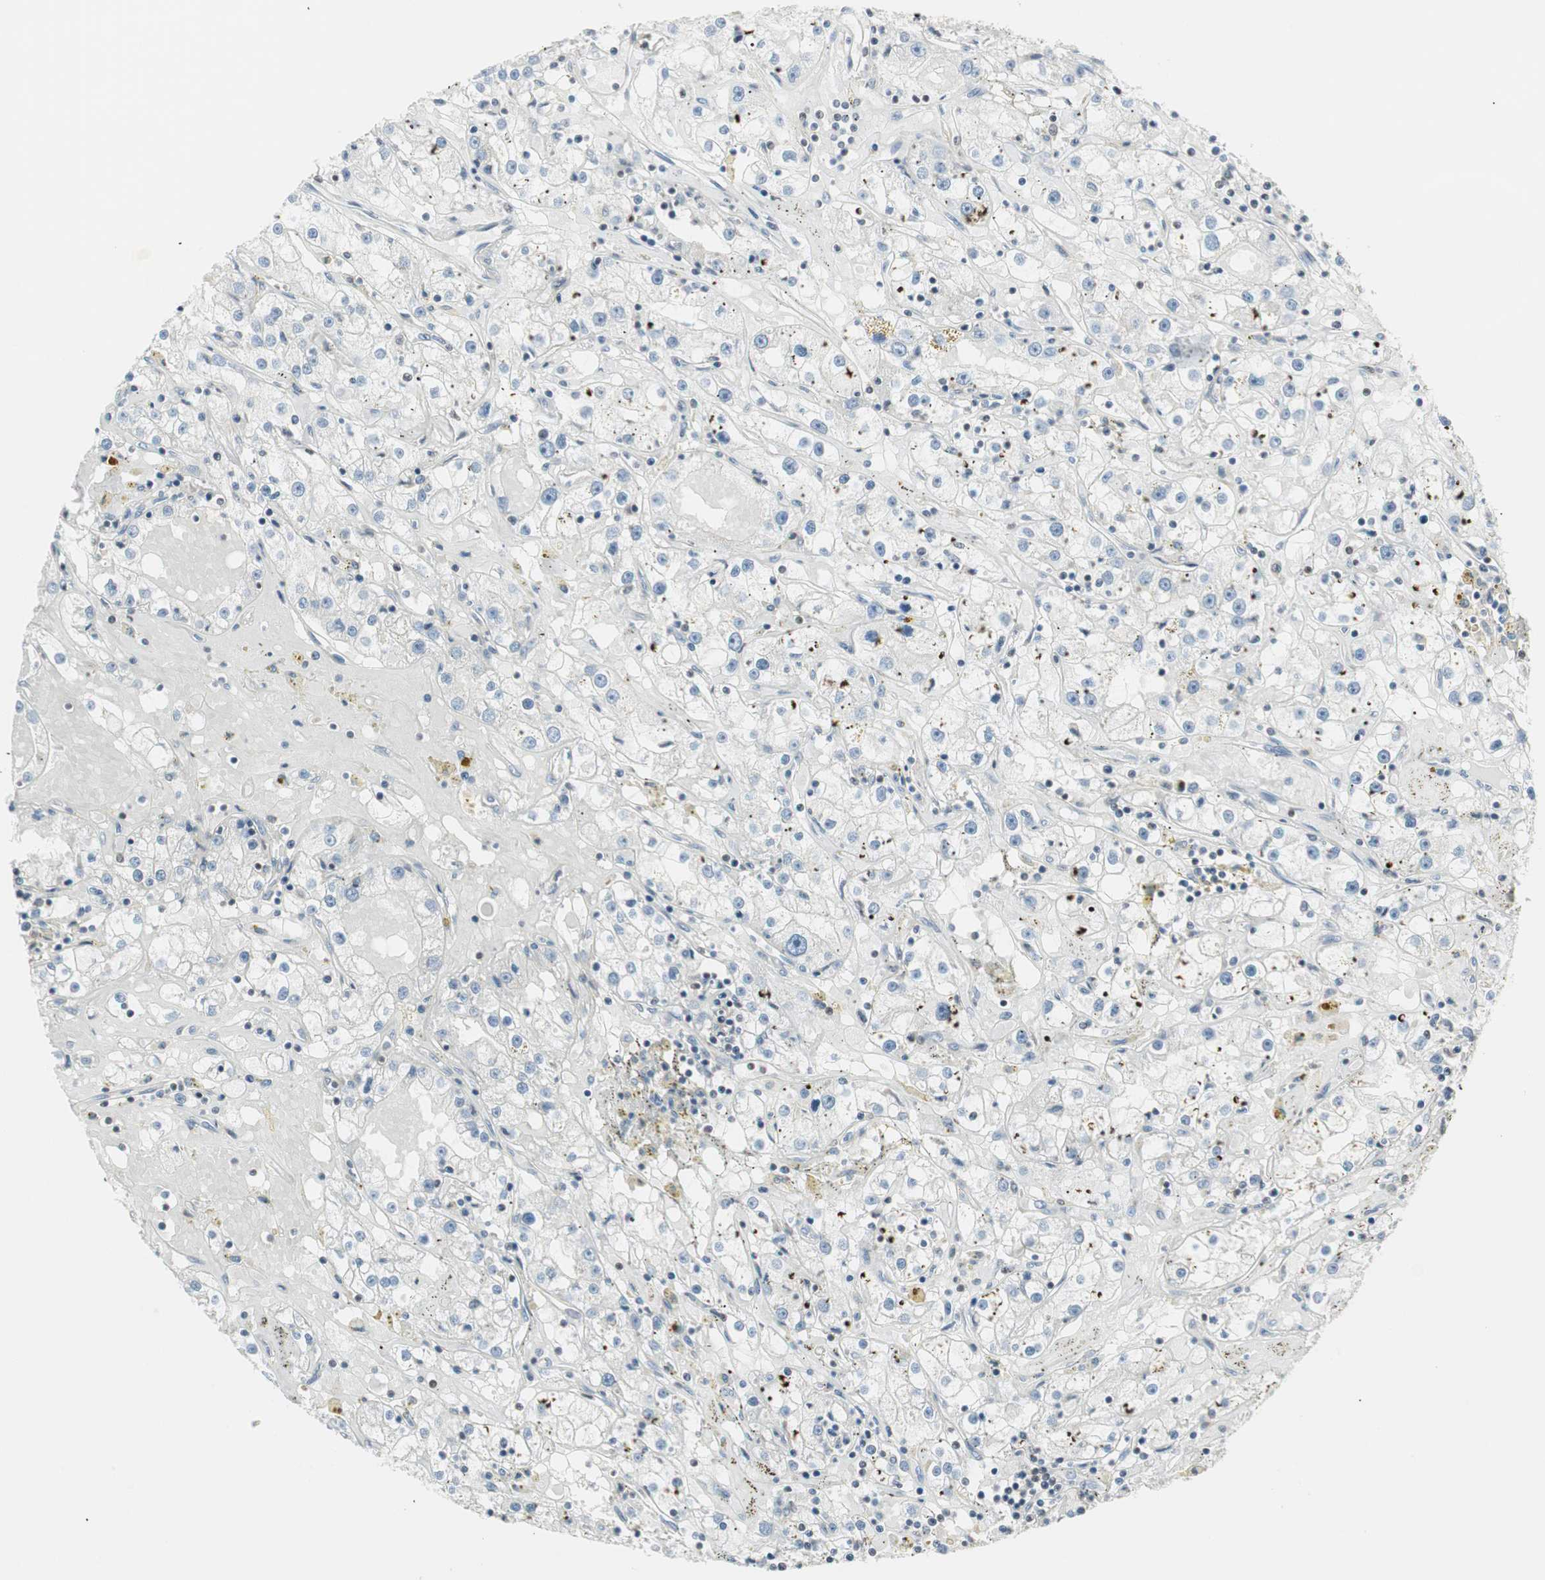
{"staining": {"intensity": "negative", "quantity": "none", "location": "none"}, "tissue": "renal cancer", "cell_type": "Tumor cells", "image_type": "cancer", "snomed": [{"axis": "morphology", "description": "Adenocarcinoma, NOS"}, {"axis": "topography", "description": "Kidney"}], "caption": "Immunohistochemistry of renal cancer demonstrates no staining in tumor cells.", "gene": "PPP1CA", "patient": {"sex": "male", "age": 56}}